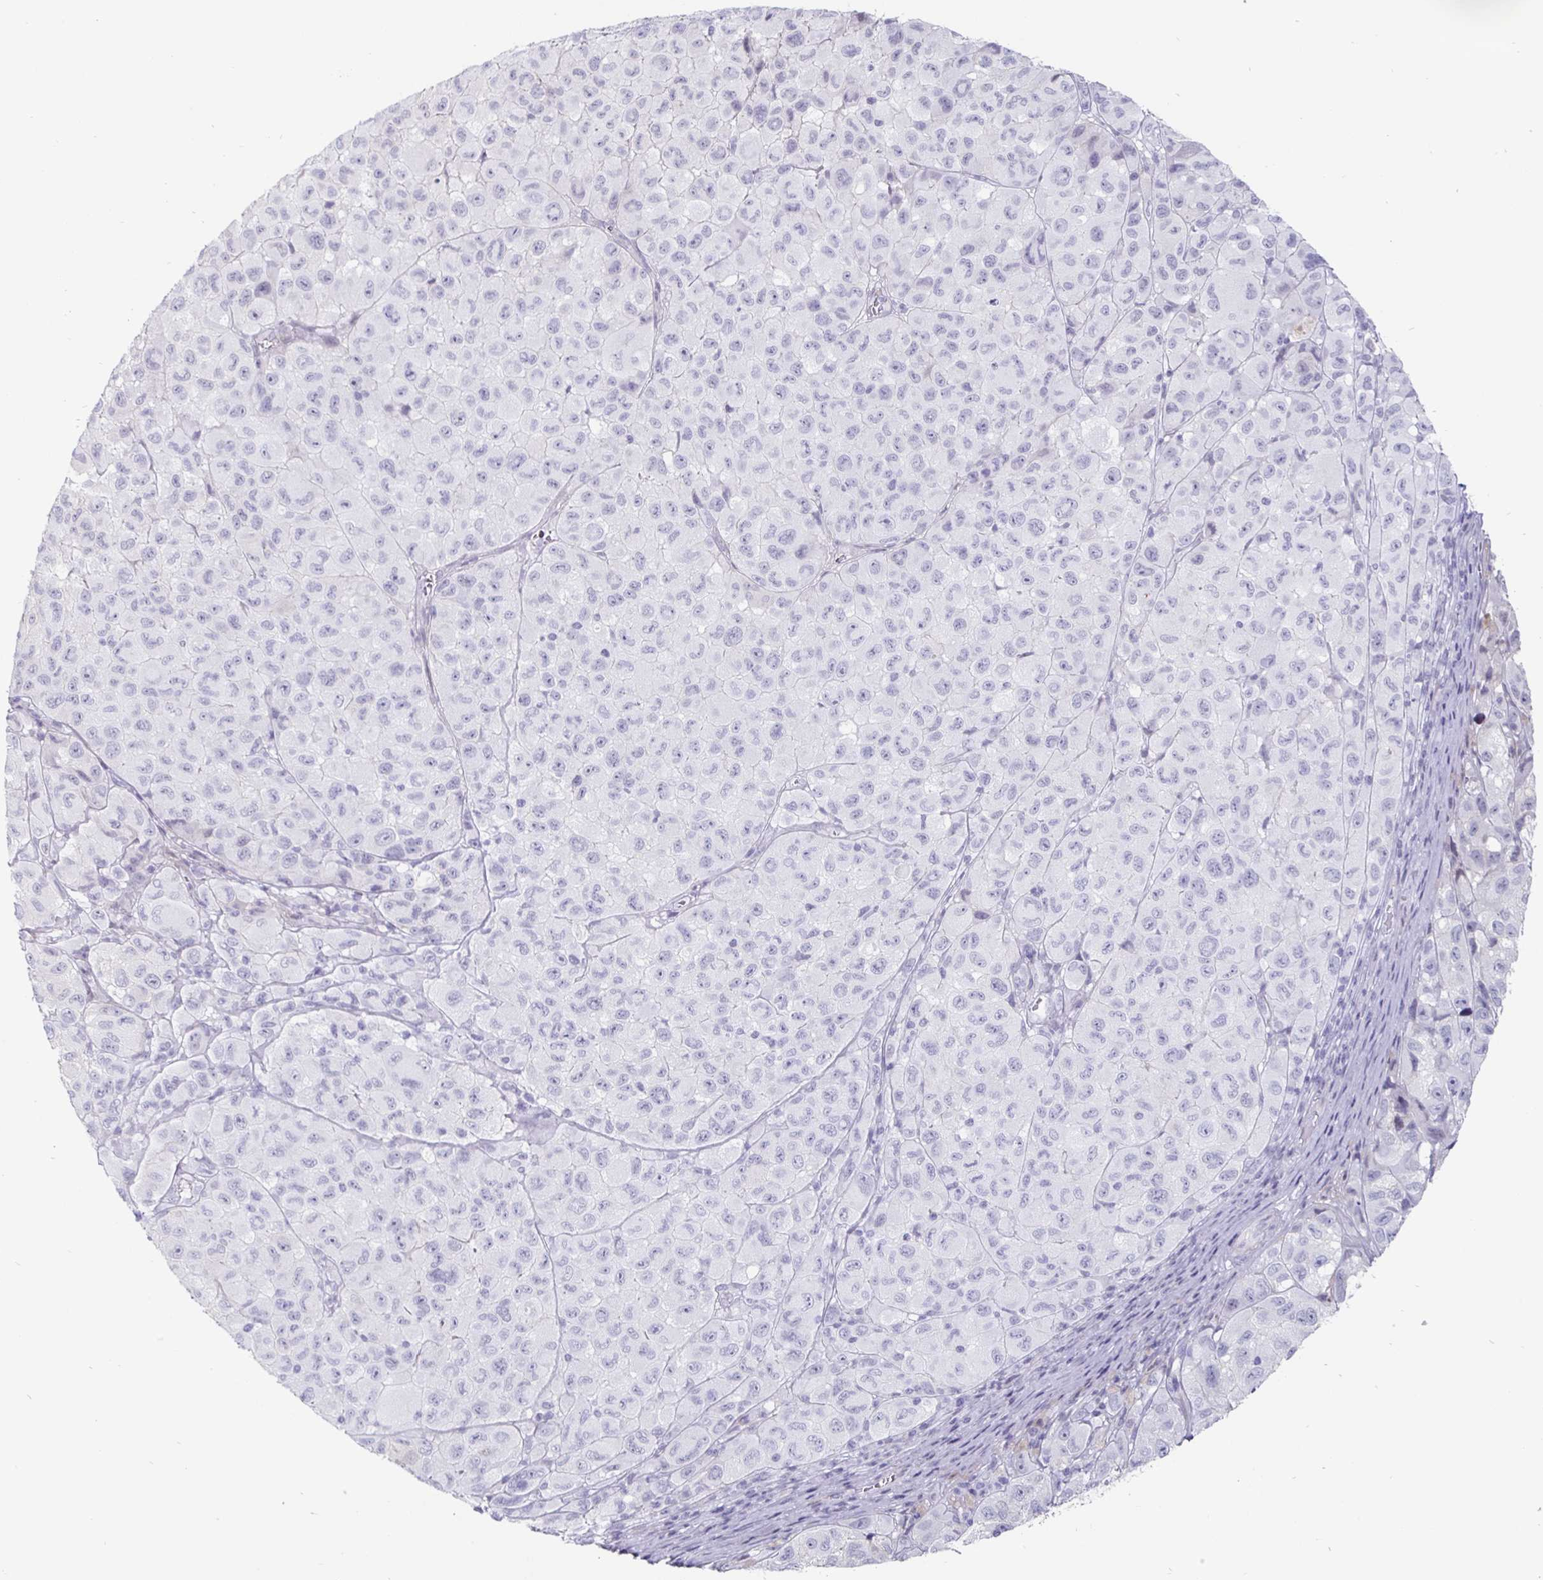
{"staining": {"intensity": "negative", "quantity": "none", "location": "none"}, "tissue": "melanoma", "cell_type": "Tumor cells", "image_type": "cancer", "snomed": [{"axis": "morphology", "description": "Malignant melanoma, NOS"}, {"axis": "topography", "description": "Skin"}], "caption": "Melanoma was stained to show a protein in brown. There is no significant staining in tumor cells. (DAB immunohistochemistry (IHC), high magnification).", "gene": "OOSP2", "patient": {"sex": "male", "age": 93}}